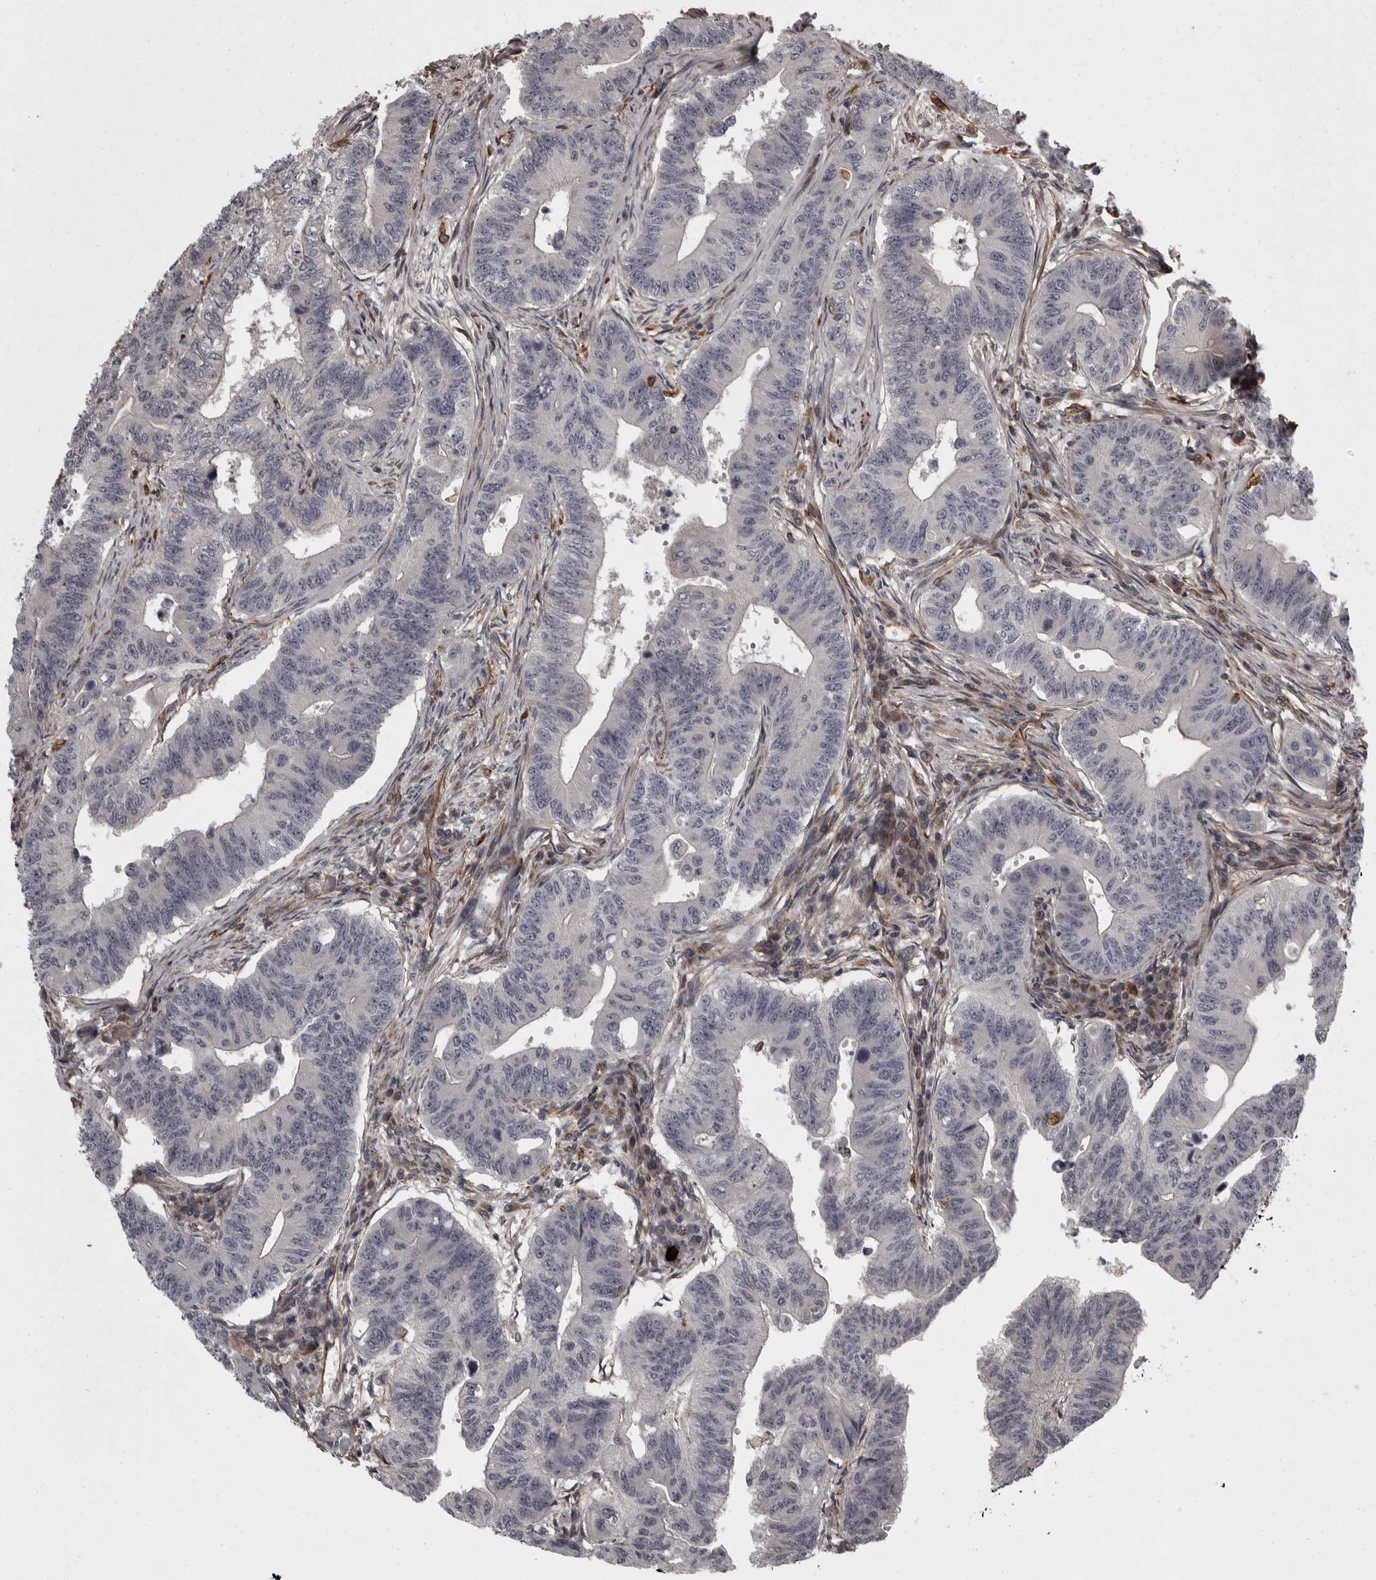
{"staining": {"intensity": "negative", "quantity": "none", "location": "none"}, "tissue": "colorectal cancer", "cell_type": "Tumor cells", "image_type": "cancer", "snomed": [{"axis": "morphology", "description": "Adenoma, NOS"}, {"axis": "morphology", "description": "Adenocarcinoma, NOS"}, {"axis": "topography", "description": "Colon"}], "caption": "This is a image of immunohistochemistry (IHC) staining of colorectal cancer, which shows no expression in tumor cells.", "gene": "FAAP100", "patient": {"sex": "male", "age": 79}}